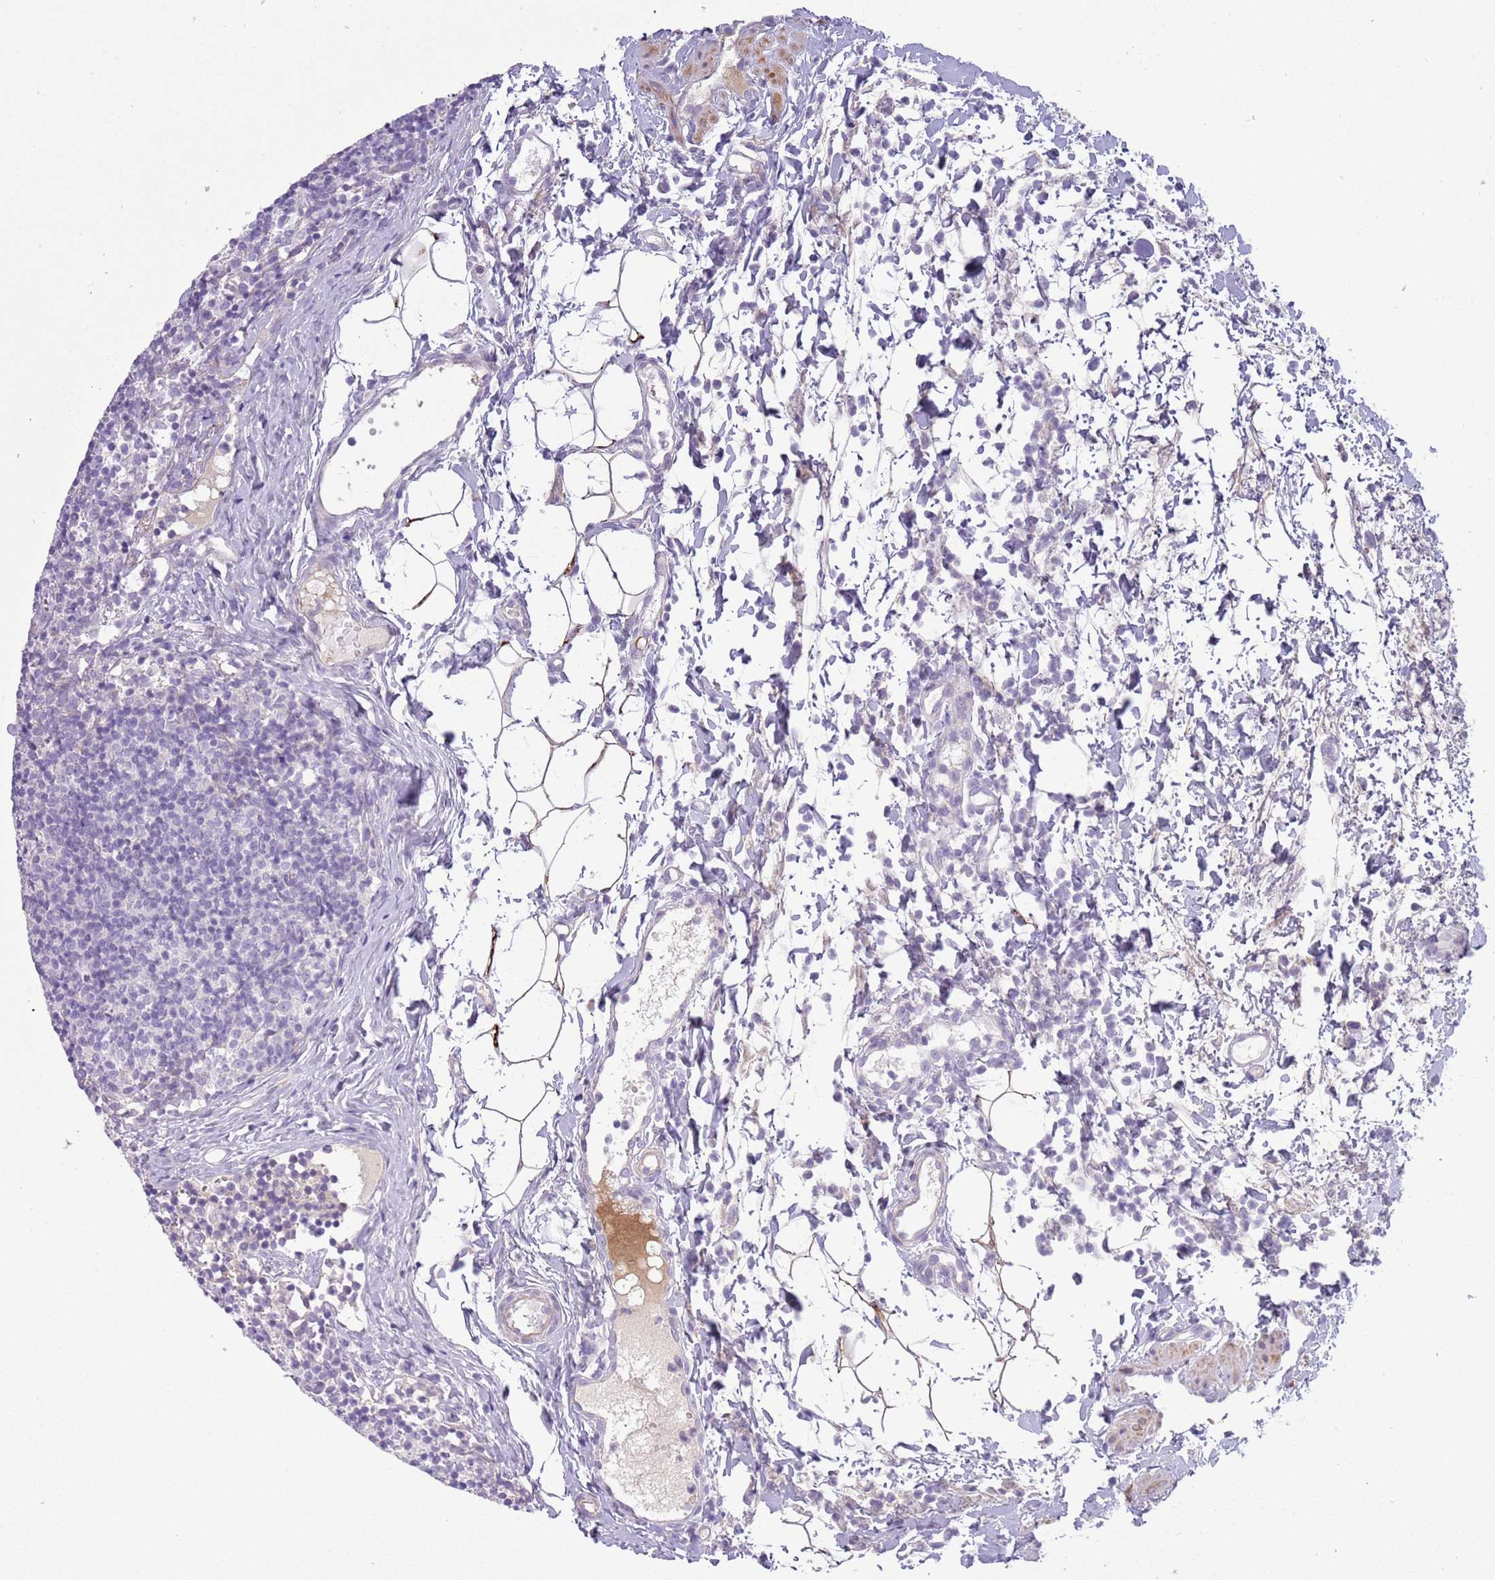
{"staining": {"intensity": "negative", "quantity": "none", "location": "none"}, "tissue": "lymph node", "cell_type": "Germinal center cells", "image_type": "normal", "snomed": [{"axis": "morphology", "description": "Normal tissue, NOS"}, {"axis": "topography", "description": "Lymph node"}], "caption": "IHC of unremarkable lymph node reveals no staining in germinal center cells.", "gene": "CFH", "patient": {"sex": "female", "age": 37}}